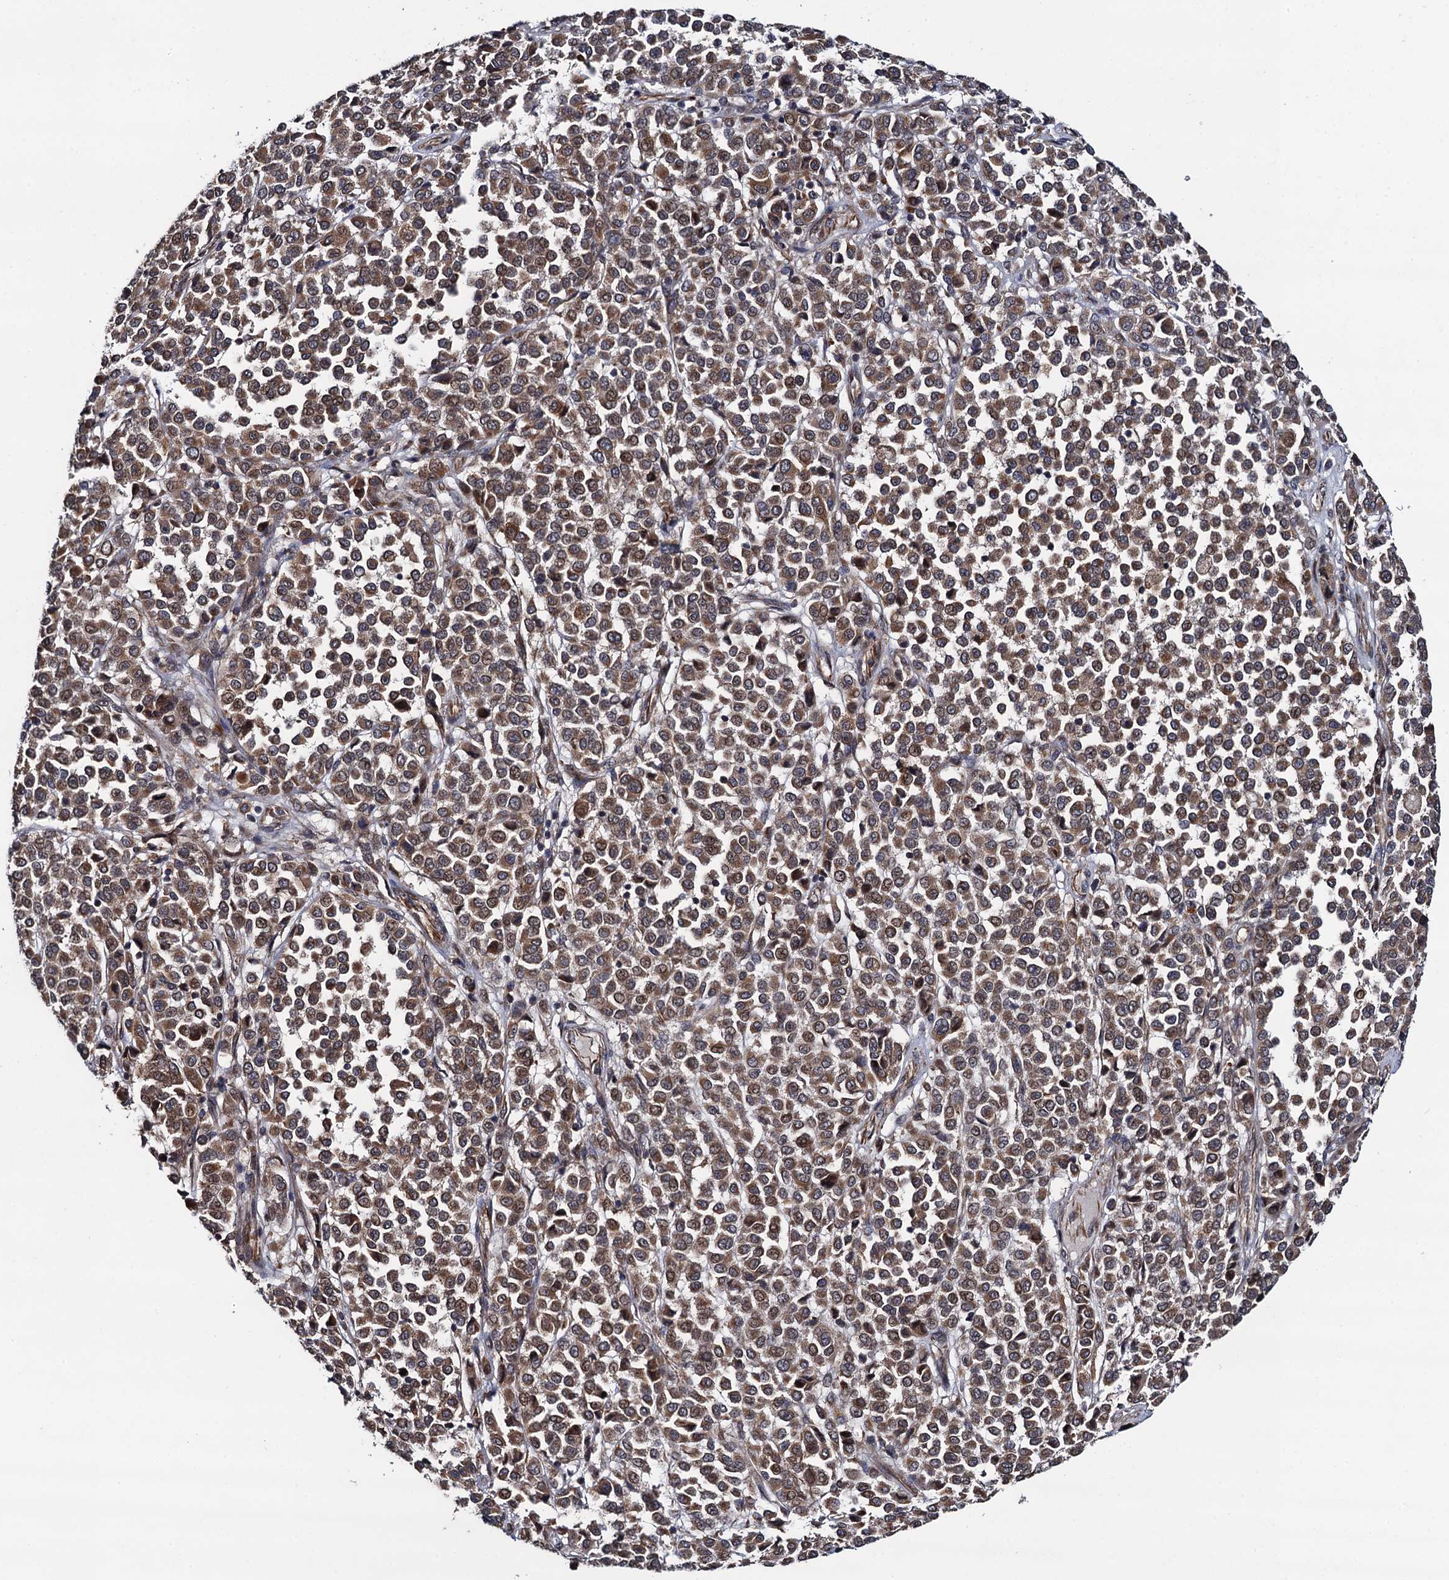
{"staining": {"intensity": "moderate", "quantity": ">75%", "location": "cytoplasmic/membranous"}, "tissue": "melanoma", "cell_type": "Tumor cells", "image_type": "cancer", "snomed": [{"axis": "morphology", "description": "Malignant melanoma, Metastatic site"}, {"axis": "topography", "description": "Pancreas"}], "caption": "Melanoma stained for a protein (brown) demonstrates moderate cytoplasmic/membranous positive expression in approximately >75% of tumor cells.", "gene": "FSIP1", "patient": {"sex": "female", "age": 30}}